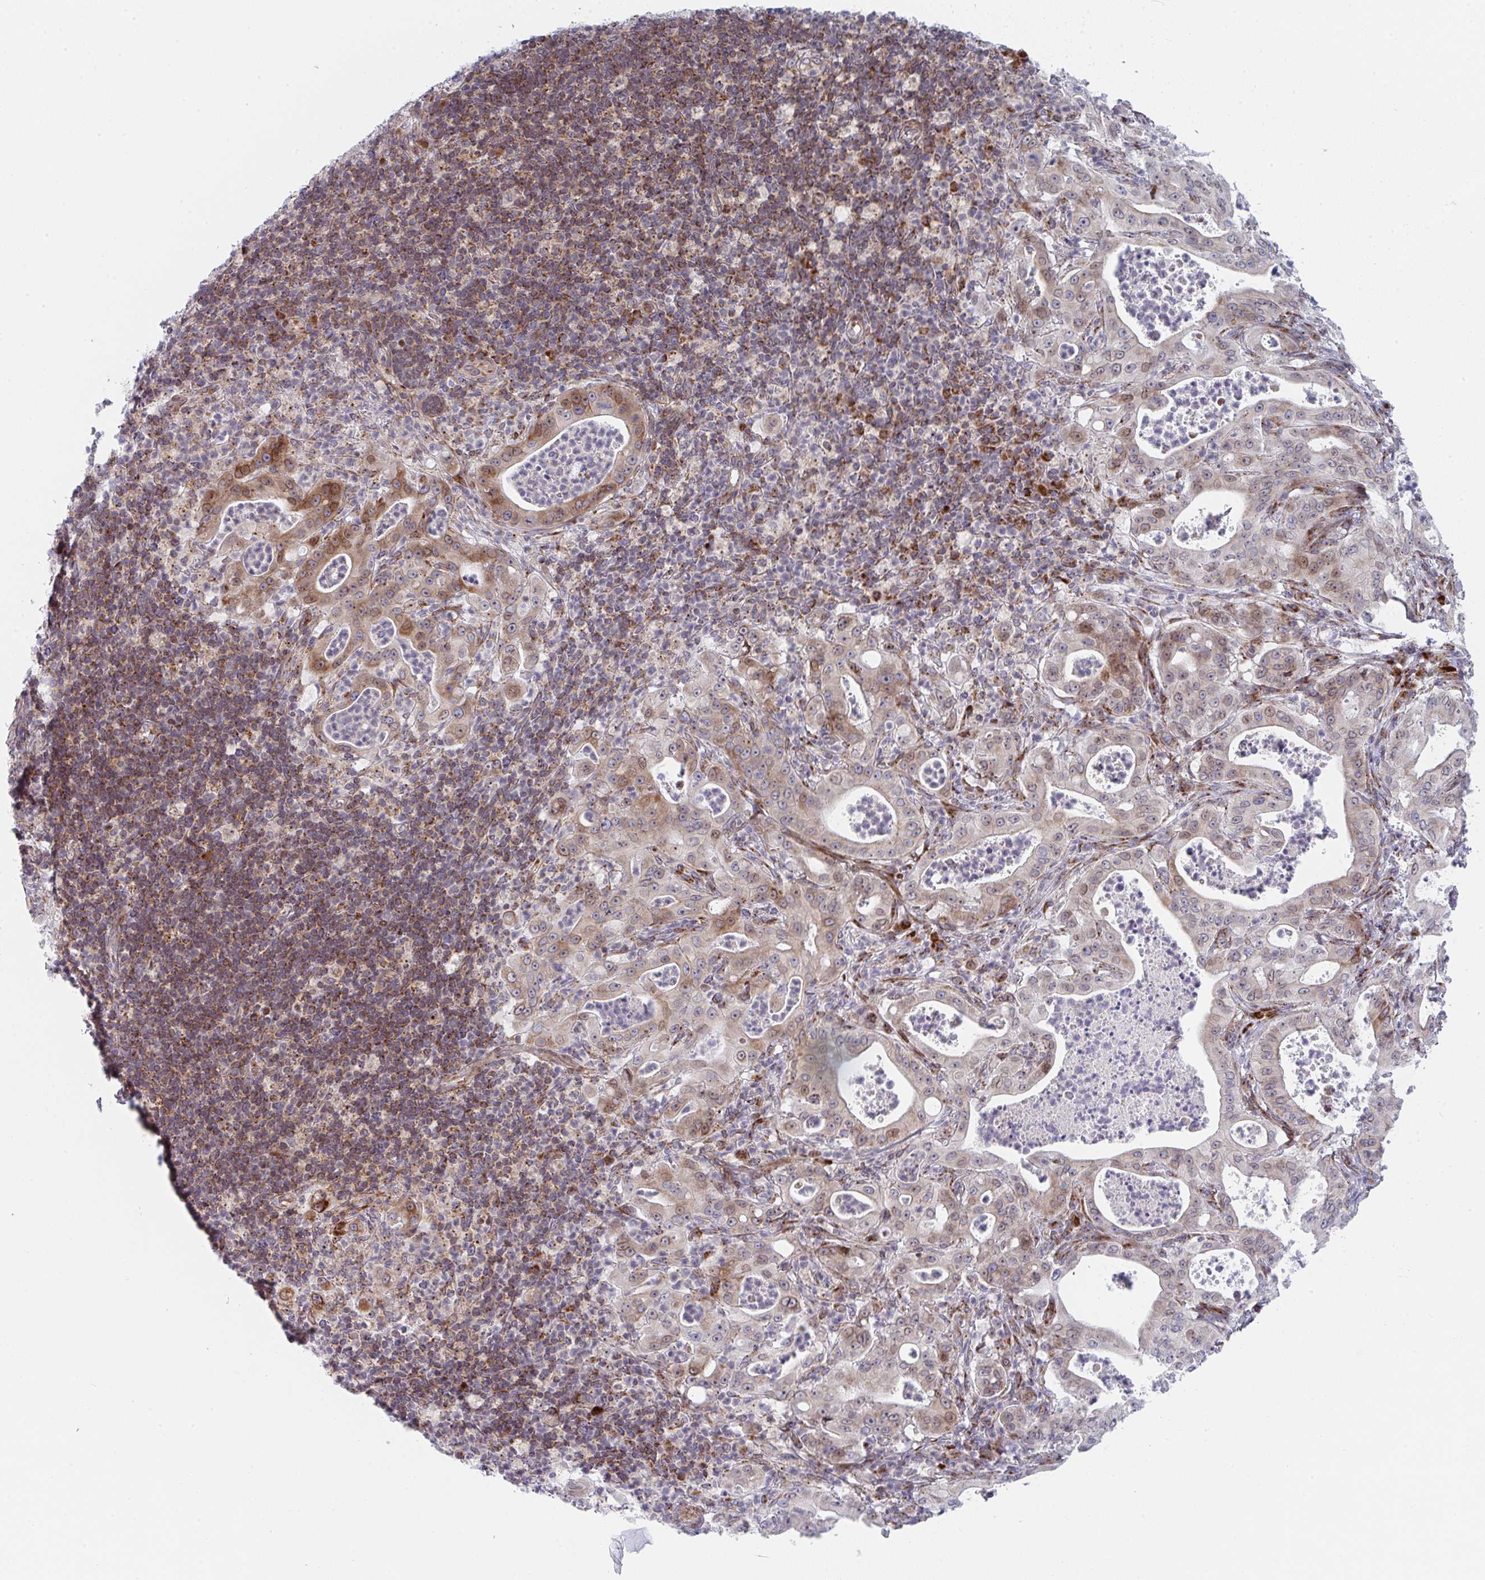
{"staining": {"intensity": "weak", "quantity": "25%-75%", "location": "cytoplasmic/membranous,nuclear"}, "tissue": "pancreatic cancer", "cell_type": "Tumor cells", "image_type": "cancer", "snomed": [{"axis": "morphology", "description": "Adenocarcinoma, NOS"}, {"axis": "topography", "description": "Pancreas"}], "caption": "Immunohistochemistry histopathology image of neoplastic tissue: adenocarcinoma (pancreatic) stained using IHC exhibits low levels of weak protein expression localized specifically in the cytoplasmic/membranous and nuclear of tumor cells, appearing as a cytoplasmic/membranous and nuclear brown color.", "gene": "PRKCH", "patient": {"sex": "male", "age": 71}}